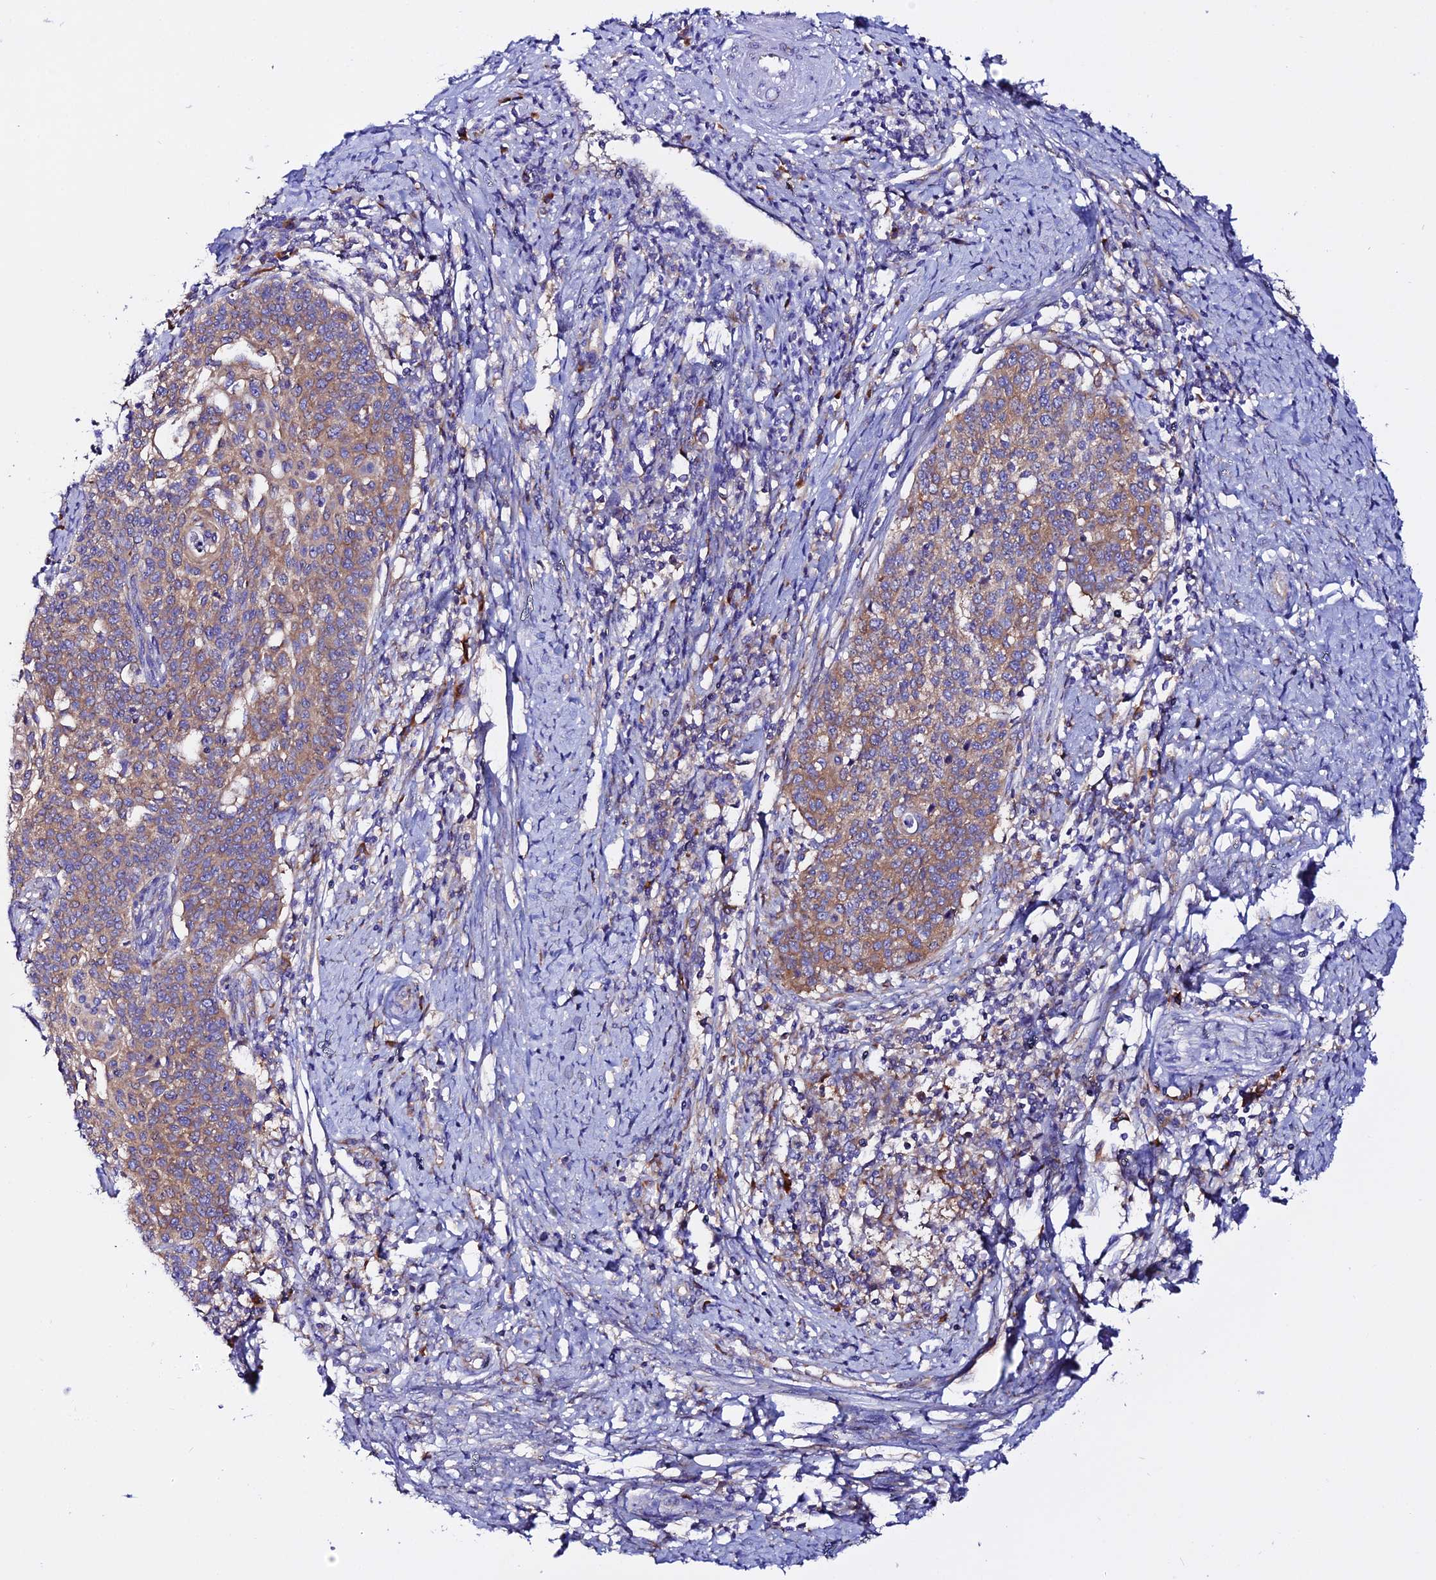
{"staining": {"intensity": "moderate", "quantity": "25%-75%", "location": "cytoplasmic/membranous"}, "tissue": "cervical cancer", "cell_type": "Tumor cells", "image_type": "cancer", "snomed": [{"axis": "morphology", "description": "Squamous cell carcinoma, NOS"}, {"axis": "topography", "description": "Cervix"}], "caption": "This histopathology image demonstrates squamous cell carcinoma (cervical) stained with IHC to label a protein in brown. The cytoplasmic/membranous of tumor cells show moderate positivity for the protein. Nuclei are counter-stained blue.", "gene": "EEF1G", "patient": {"sex": "female", "age": 39}}